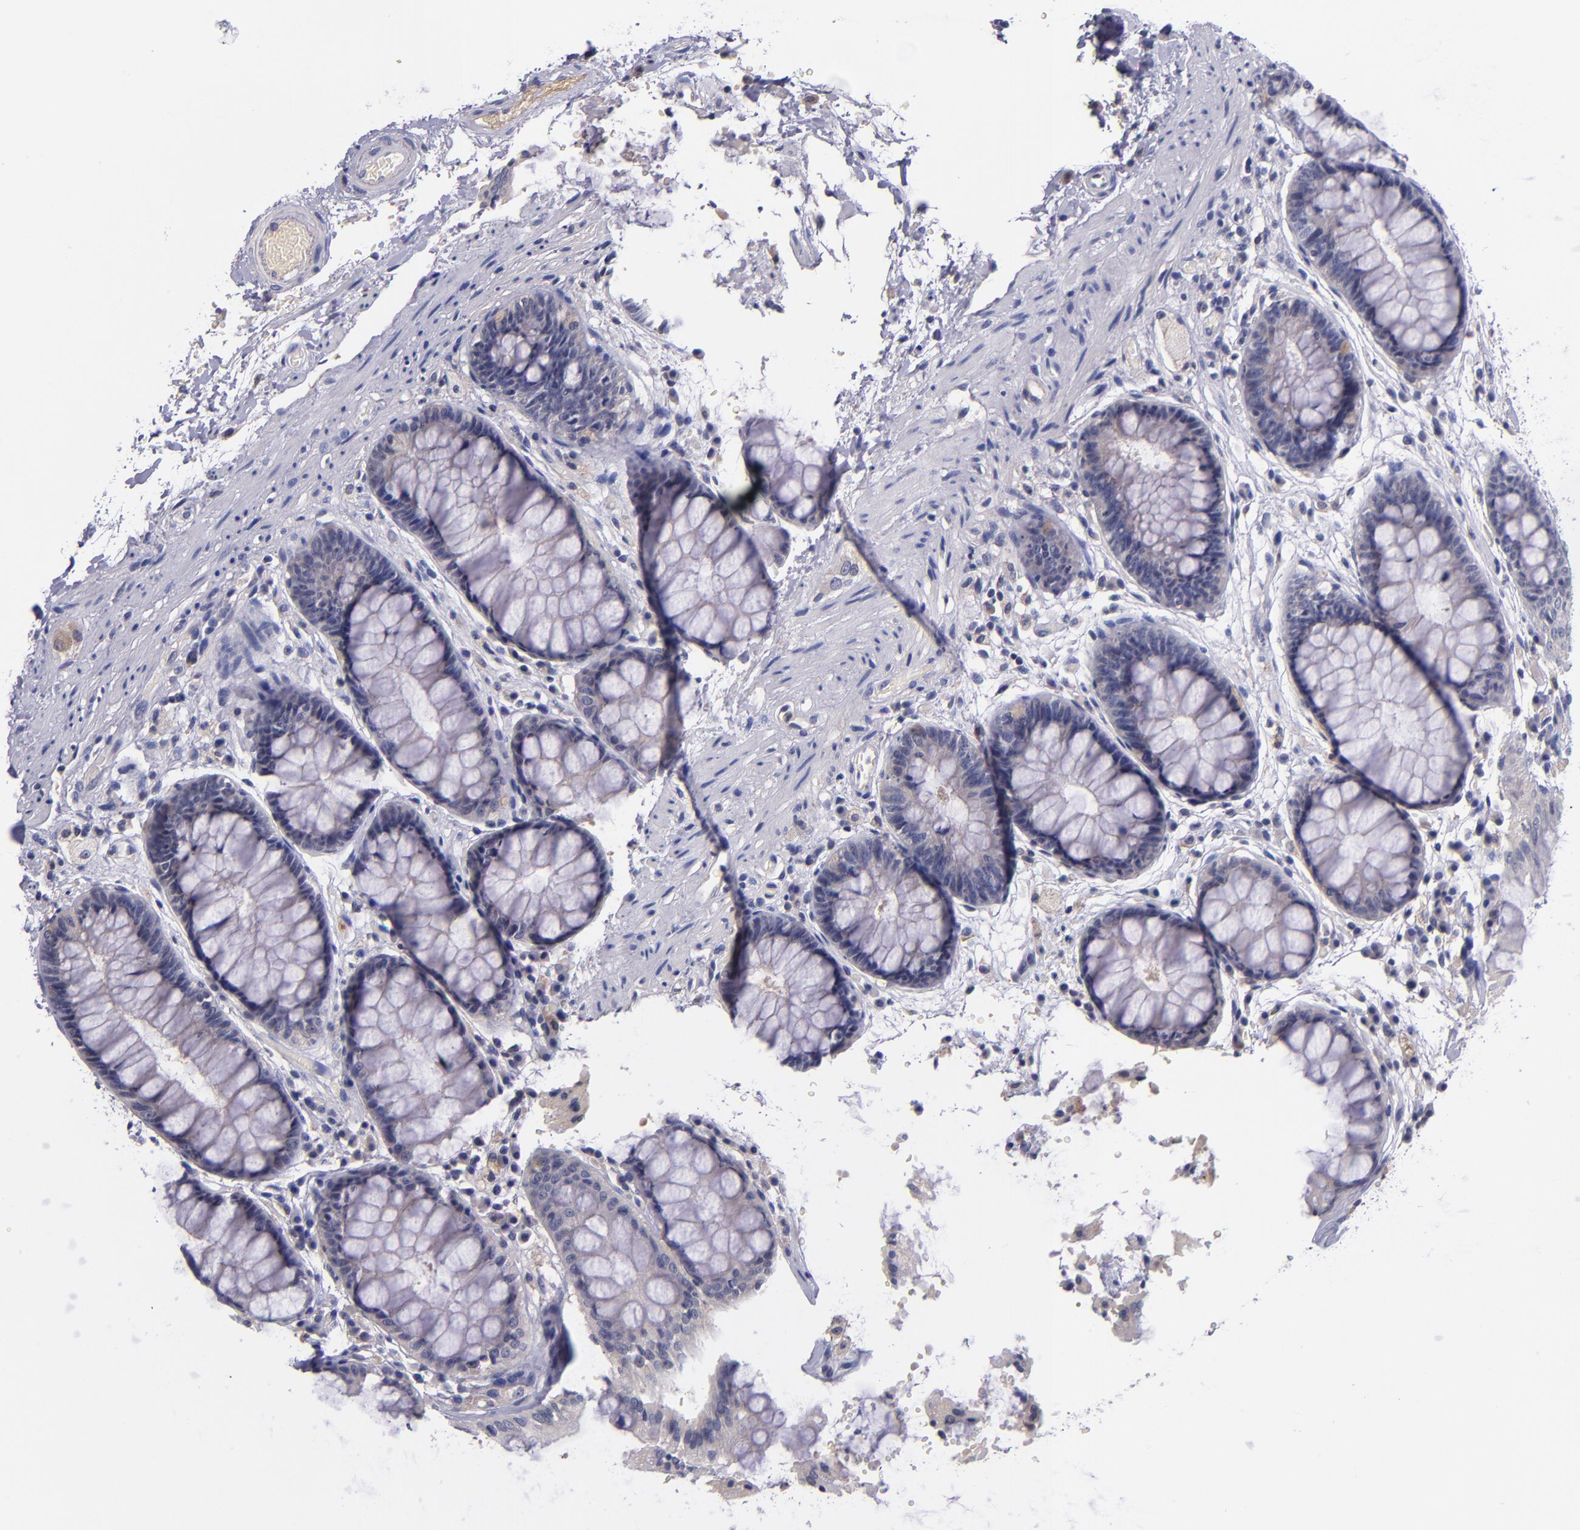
{"staining": {"intensity": "negative", "quantity": "none", "location": "none"}, "tissue": "rectum", "cell_type": "Glandular cells", "image_type": "normal", "snomed": [{"axis": "morphology", "description": "Normal tissue, NOS"}, {"axis": "topography", "description": "Rectum"}], "caption": "A high-resolution photomicrograph shows IHC staining of normal rectum, which displays no significant positivity in glandular cells.", "gene": "RBP4", "patient": {"sex": "female", "age": 46}}